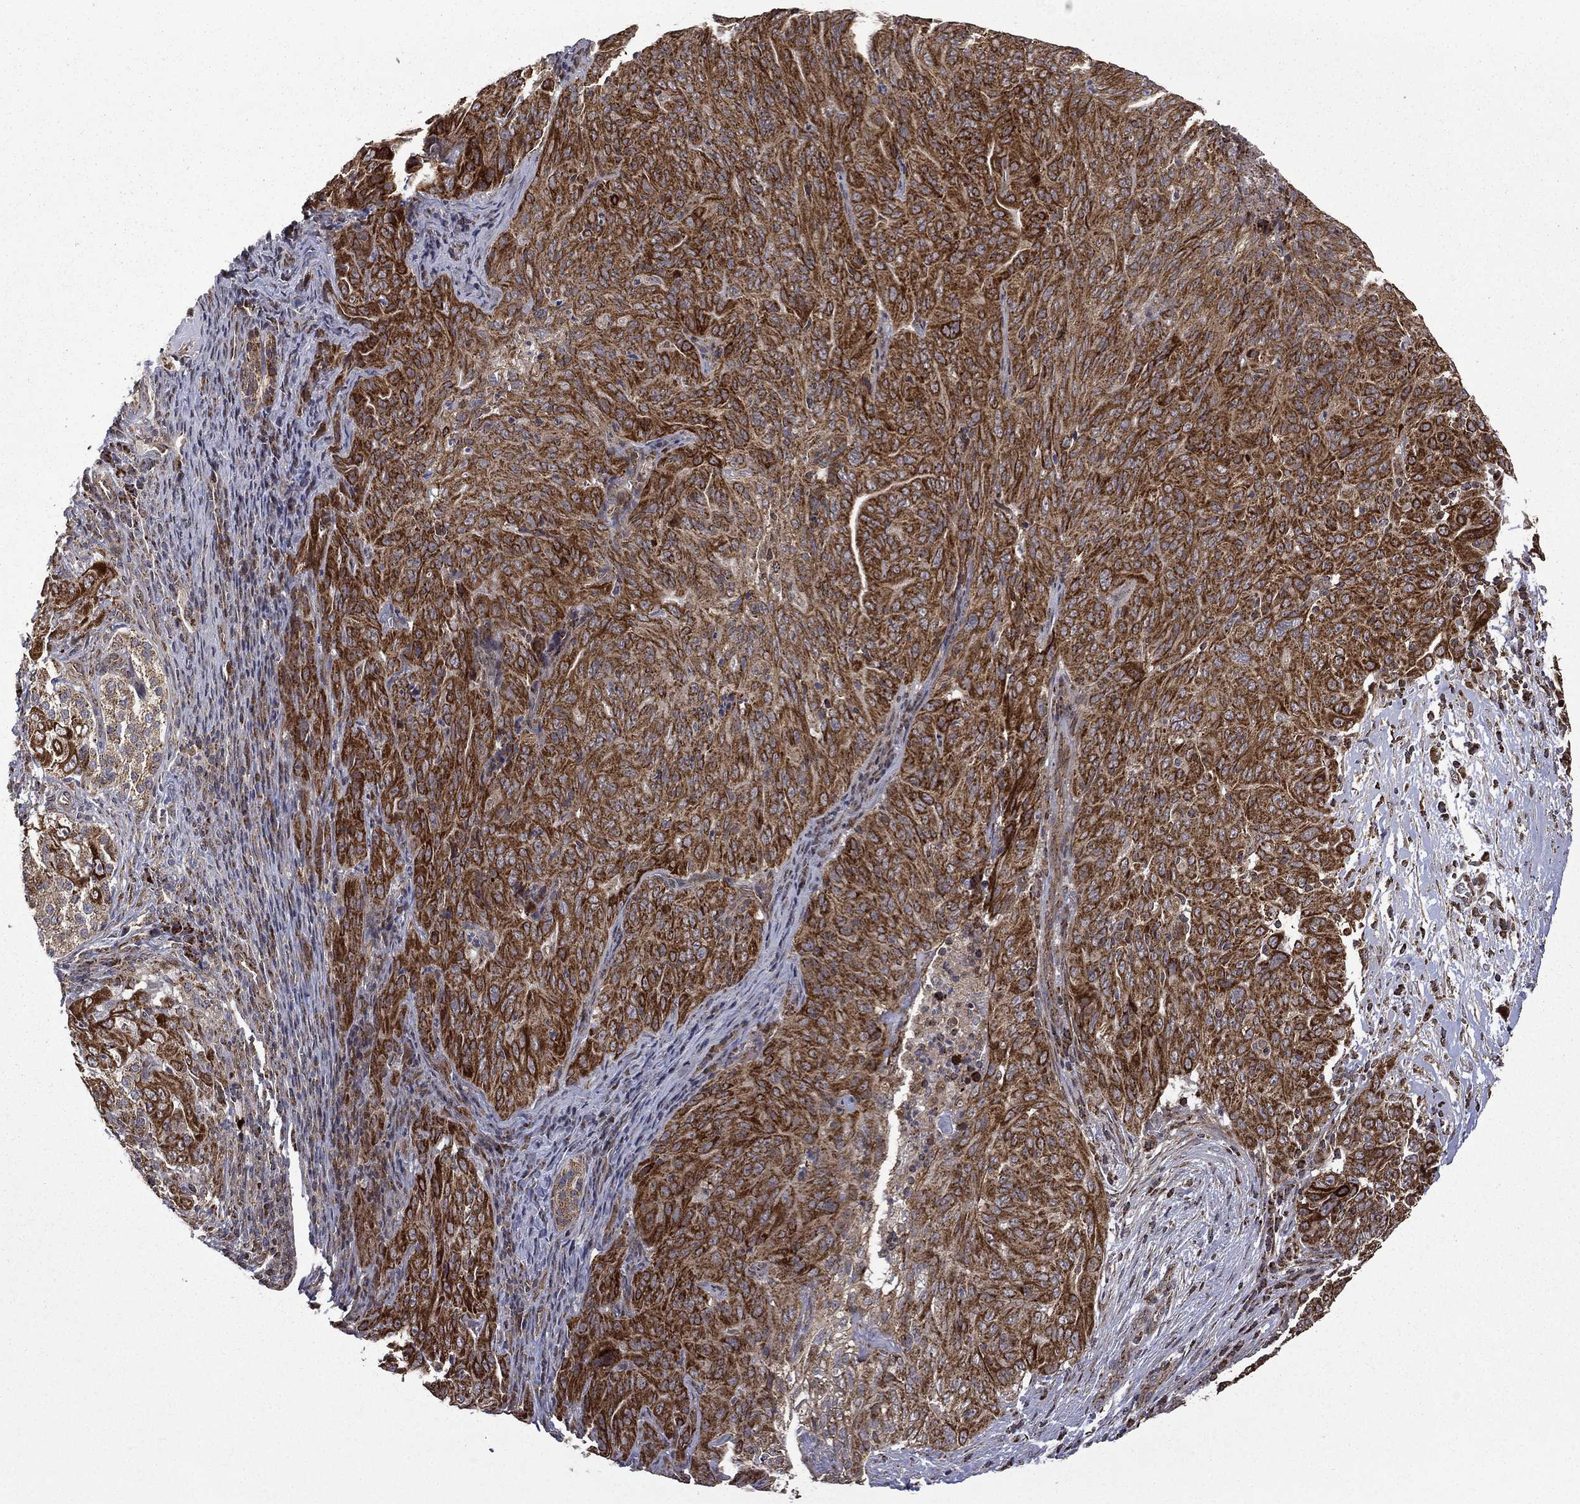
{"staining": {"intensity": "strong", "quantity": ">75%", "location": "cytoplasmic/membranous"}, "tissue": "pancreatic cancer", "cell_type": "Tumor cells", "image_type": "cancer", "snomed": [{"axis": "morphology", "description": "Adenocarcinoma, NOS"}, {"axis": "topography", "description": "Pancreas"}], "caption": "Pancreatic adenocarcinoma was stained to show a protein in brown. There is high levels of strong cytoplasmic/membranous positivity in approximately >75% of tumor cells. (DAB (3,3'-diaminobenzidine) = brown stain, brightfield microscopy at high magnification).", "gene": "GIMAP6", "patient": {"sex": "male", "age": 63}}